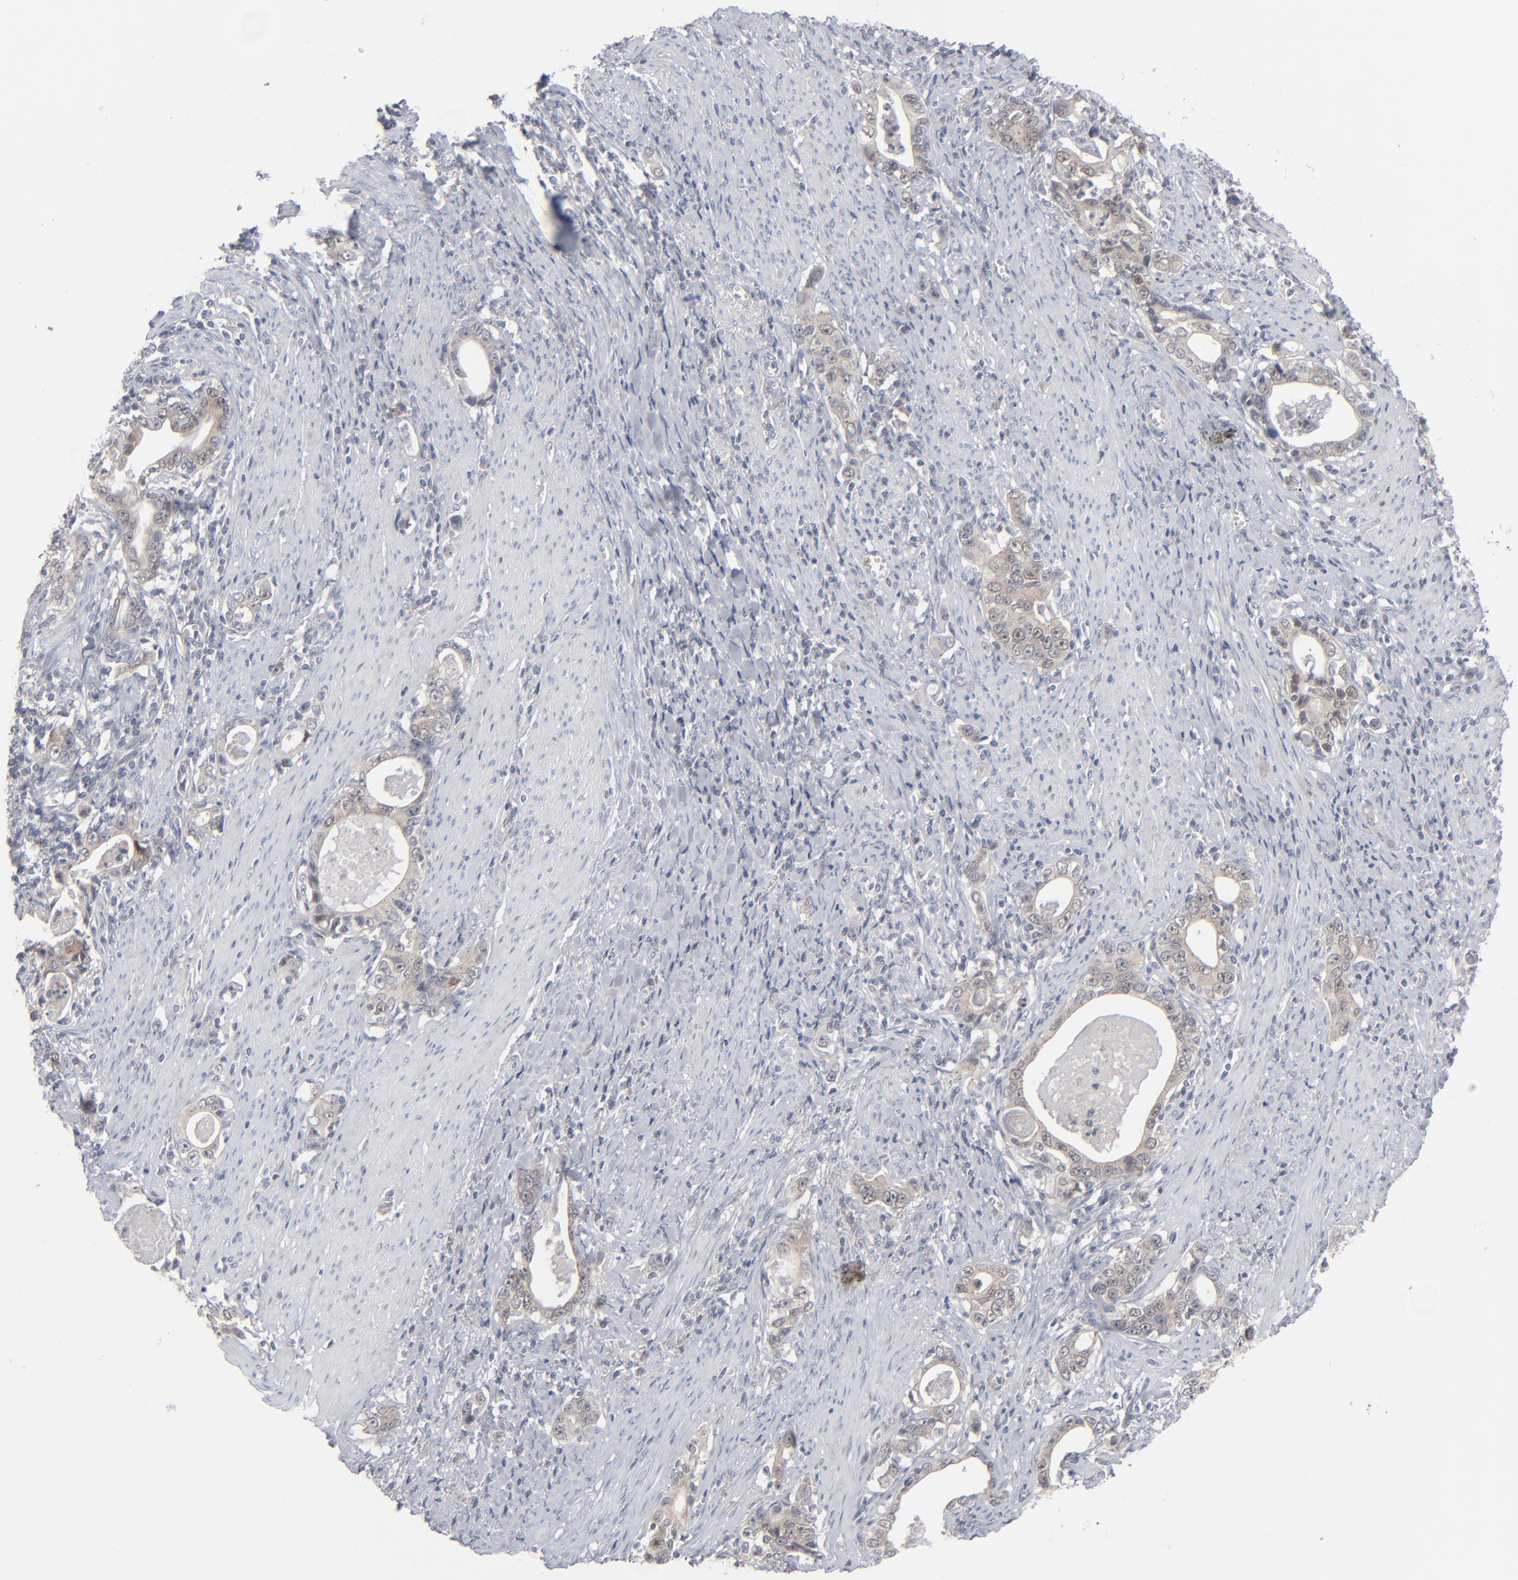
{"staining": {"intensity": "weak", "quantity": ">75%", "location": "cytoplasmic/membranous"}, "tissue": "stomach cancer", "cell_type": "Tumor cells", "image_type": "cancer", "snomed": [{"axis": "morphology", "description": "Adenocarcinoma, NOS"}, {"axis": "topography", "description": "Stomach, lower"}], "caption": "Protein expression analysis of stomach cancer shows weak cytoplasmic/membranous staining in approximately >75% of tumor cells.", "gene": "POF1B", "patient": {"sex": "female", "age": 72}}